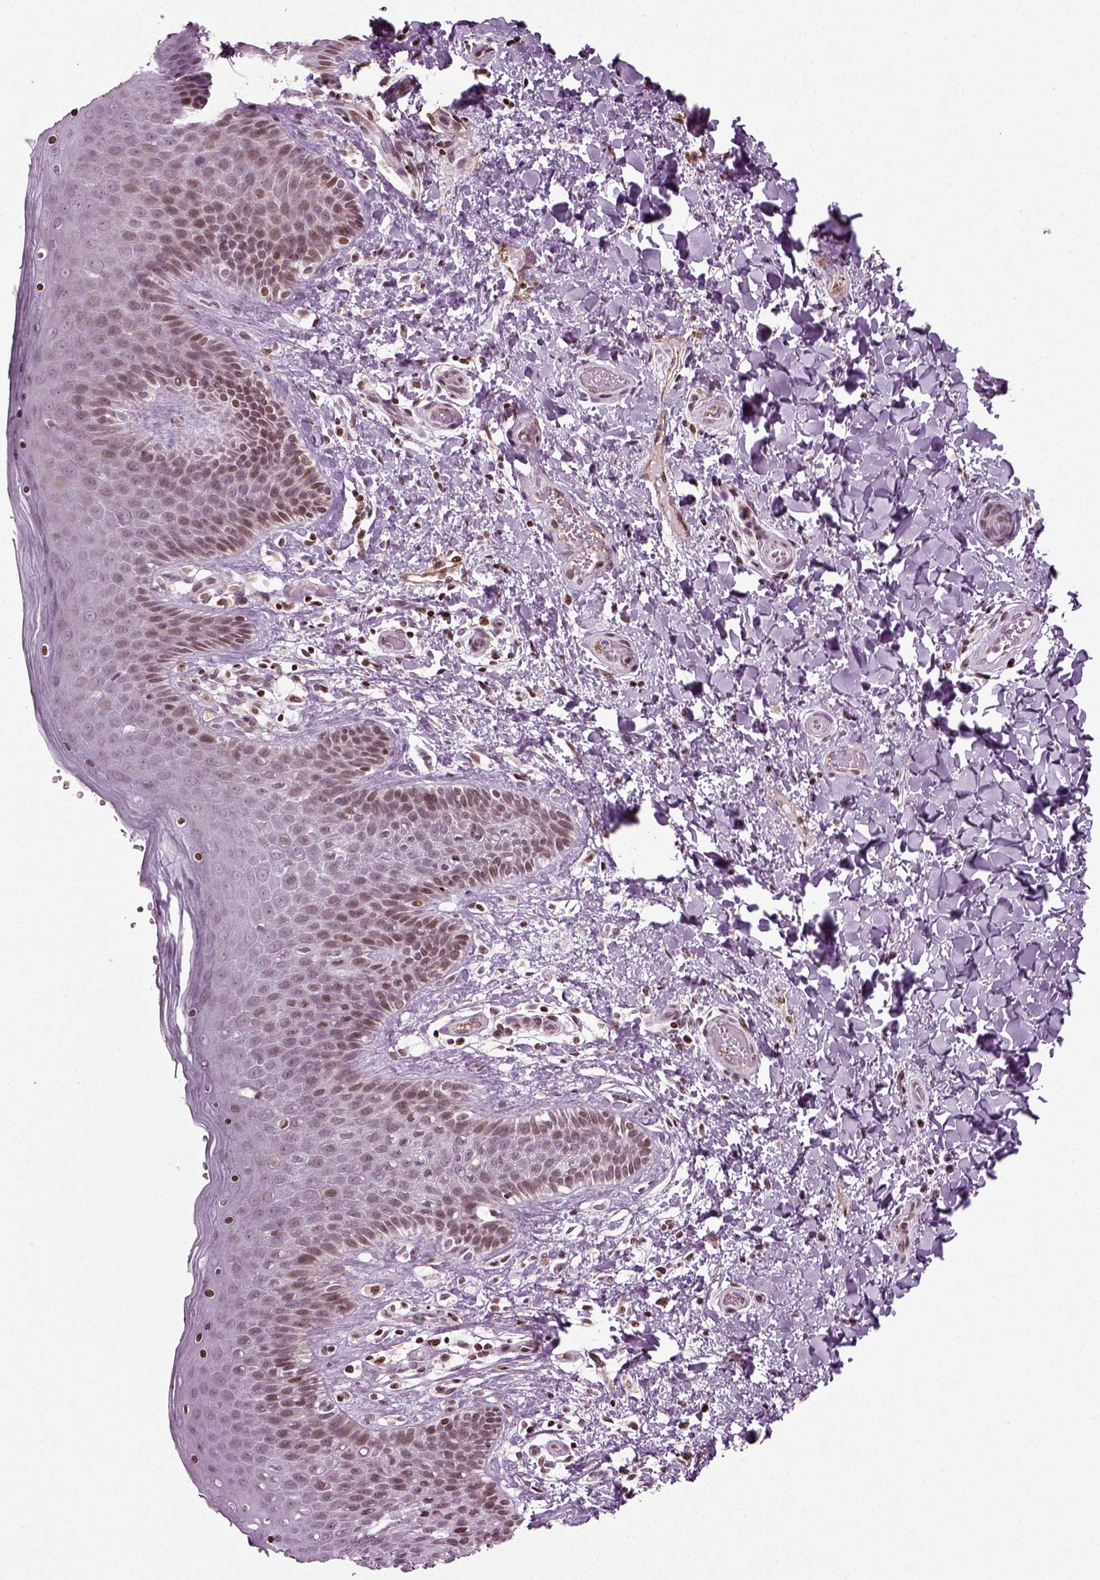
{"staining": {"intensity": "moderate", "quantity": "<25%", "location": "nuclear"}, "tissue": "skin", "cell_type": "Epidermal cells", "image_type": "normal", "snomed": [{"axis": "morphology", "description": "Normal tissue, NOS"}, {"axis": "topography", "description": "Anal"}], "caption": "Immunohistochemistry photomicrograph of benign human skin stained for a protein (brown), which reveals low levels of moderate nuclear expression in about <25% of epidermal cells.", "gene": "HEYL", "patient": {"sex": "male", "age": 36}}